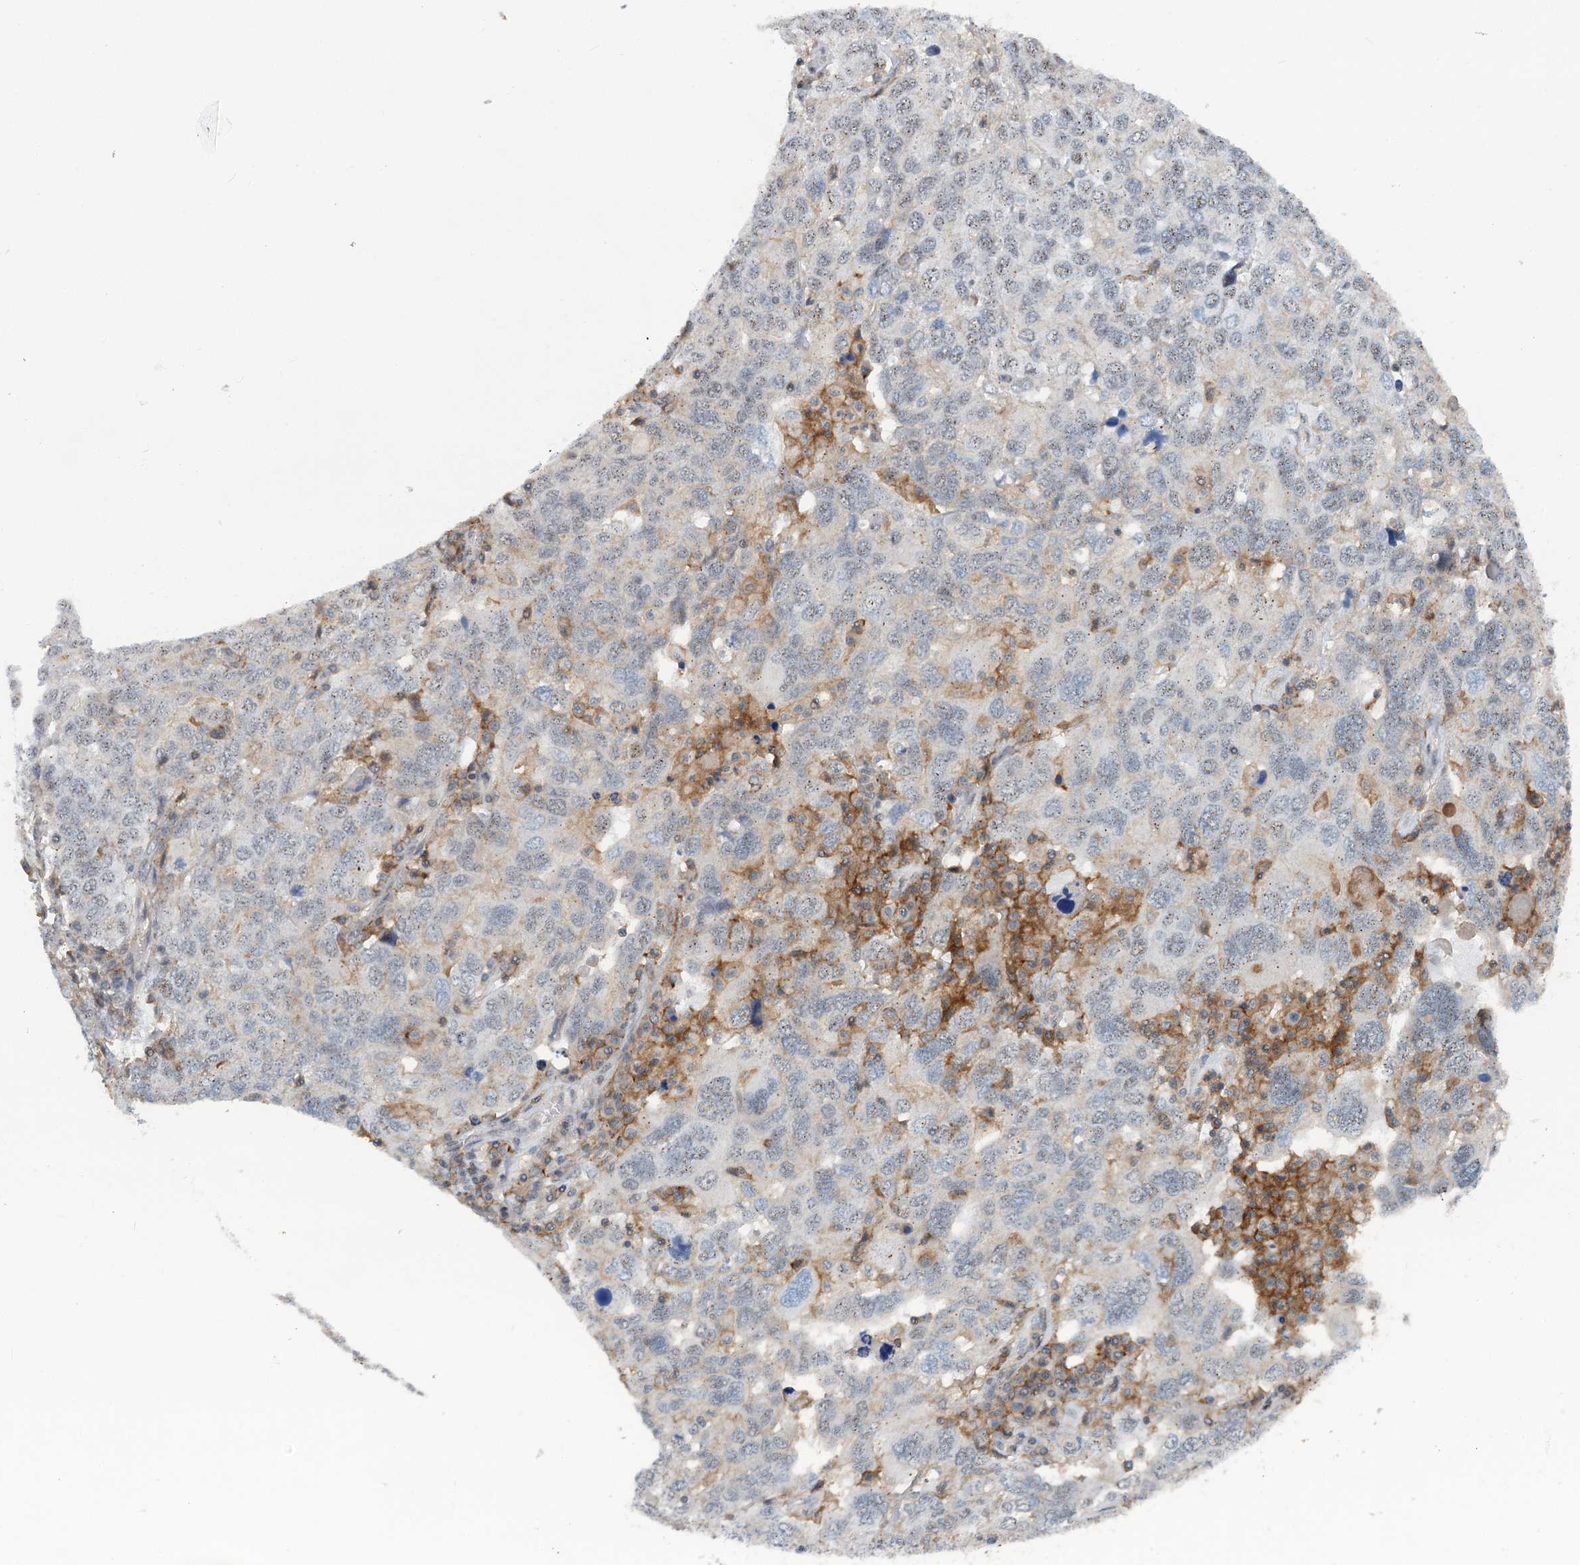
{"staining": {"intensity": "weak", "quantity": "25%-75%", "location": "nuclear"}, "tissue": "ovarian cancer", "cell_type": "Tumor cells", "image_type": "cancer", "snomed": [{"axis": "morphology", "description": "Carcinoma, endometroid"}, {"axis": "topography", "description": "Ovary"}], "caption": "Approximately 25%-75% of tumor cells in ovarian cancer reveal weak nuclear protein staining as visualized by brown immunohistochemical staining.", "gene": "CDC42SE2", "patient": {"sex": "female", "age": 62}}